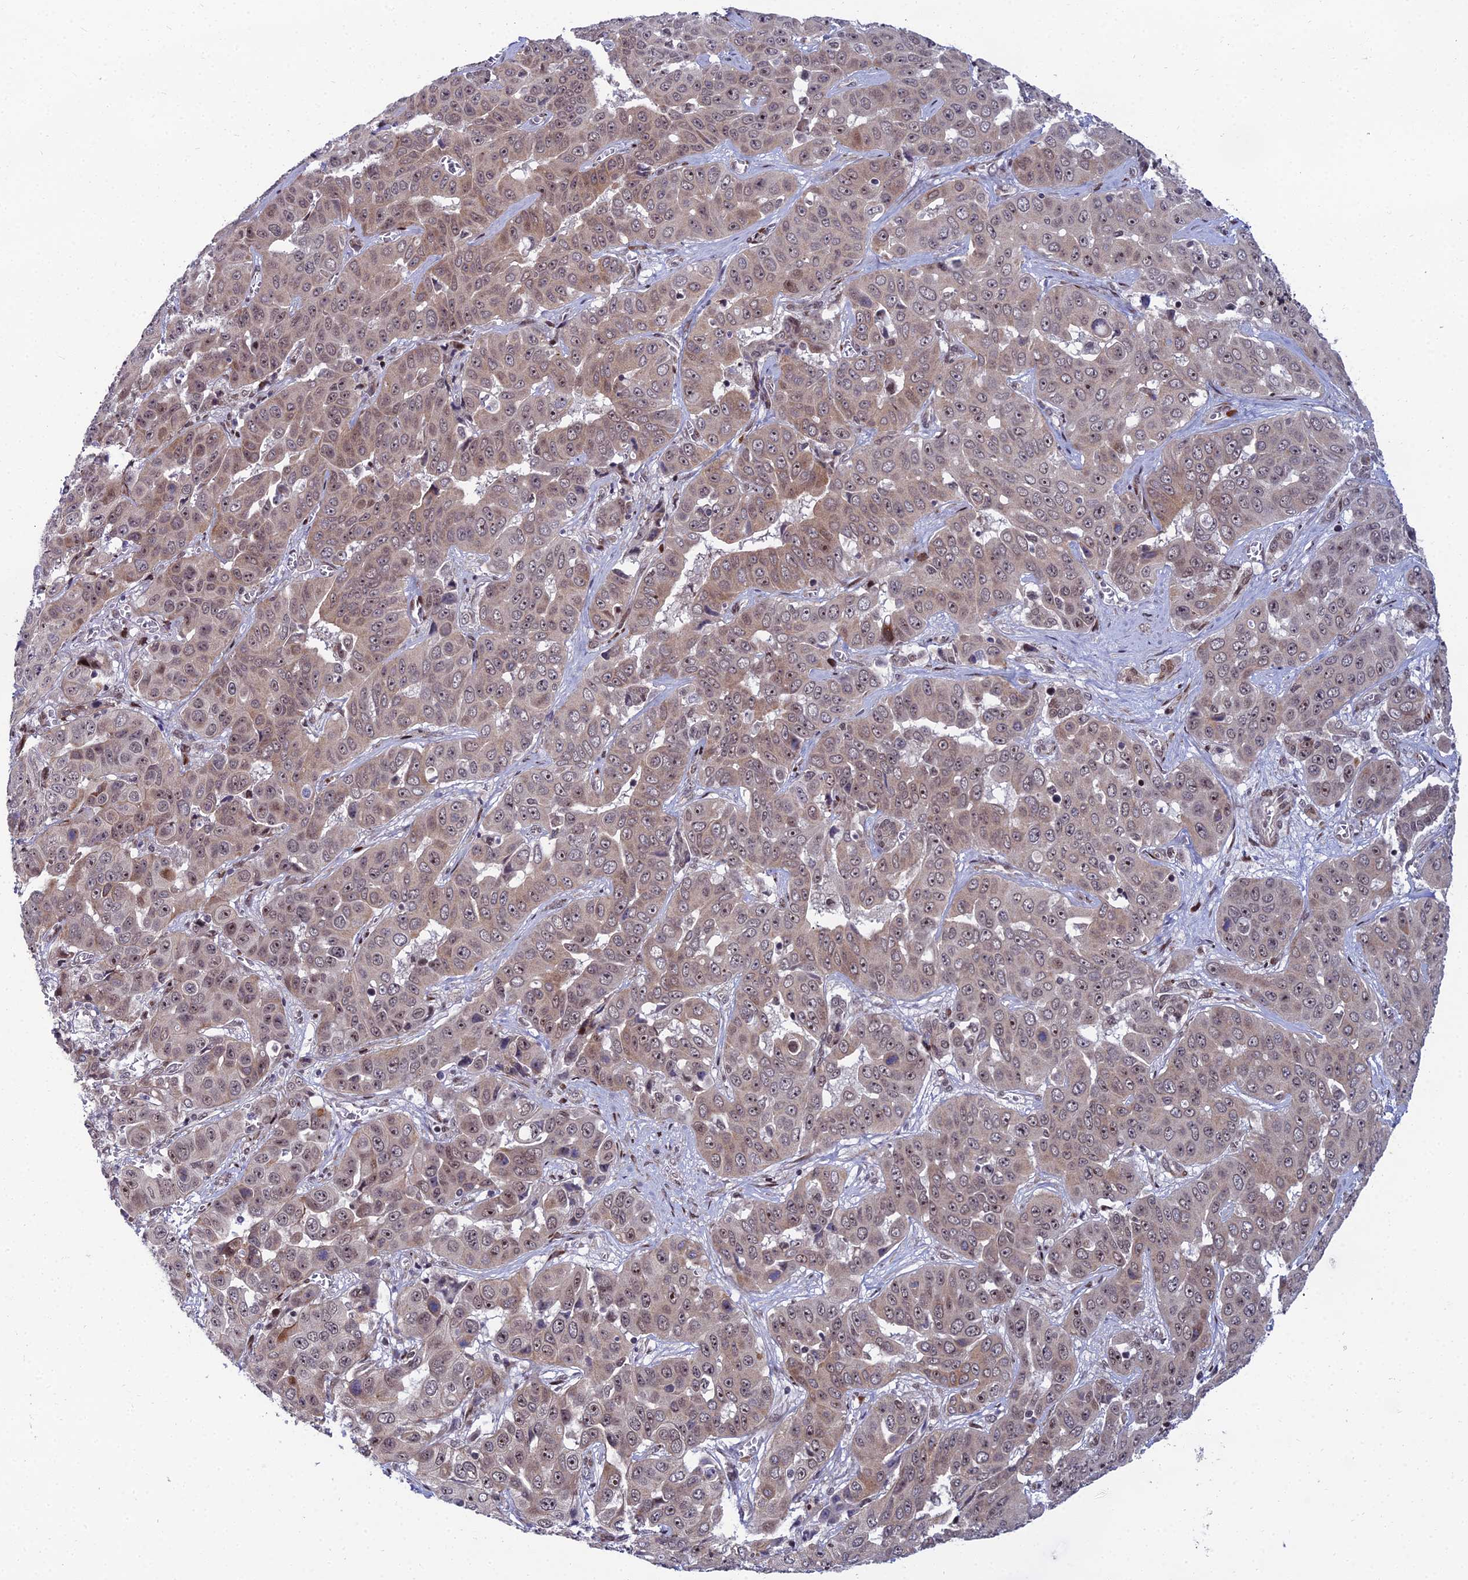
{"staining": {"intensity": "moderate", "quantity": "25%-75%", "location": "cytoplasmic/membranous,nuclear"}, "tissue": "liver cancer", "cell_type": "Tumor cells", "image_type": "cancer", "snomed": [{"axis": "morphology", "description": "Cholangiocarcinoma"}, {"axis": "topography", "description": "Liver"}], "caption": "The photomicrograph displays immunohistochemical staining of liver cholangiocarcinoma. There is moderate cytoplasmic/membranous and nuclear expression is identified in about 25%-75% of tumor cells.", "gene": "ZNF668", "patient": {"sex": "female", "age": 52}}